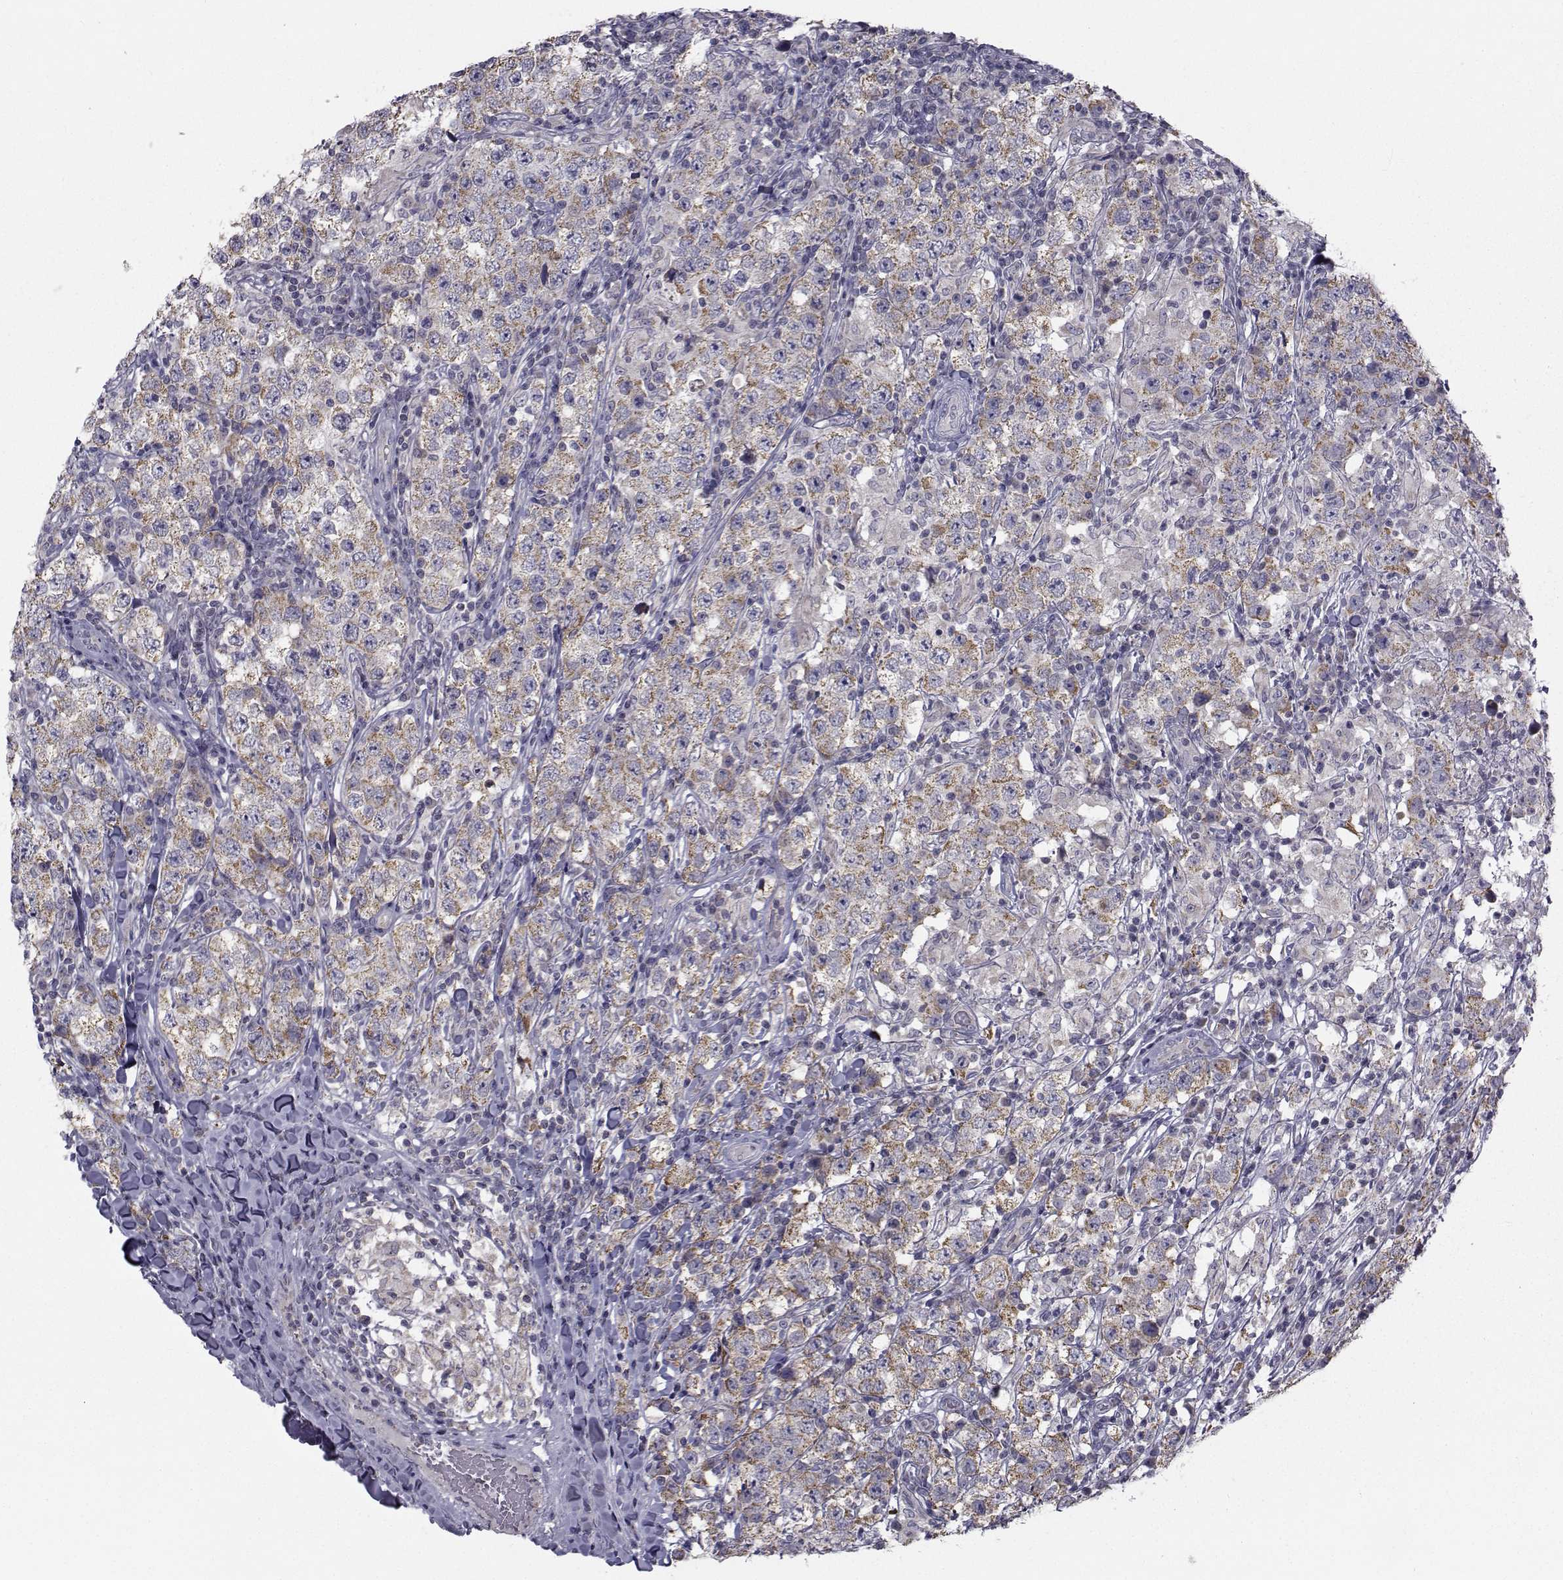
{"staining": {"intensity": "weak", "quantity": ">75%", "location": "cytoplasmic/membranous"}, "tissue": "testis cancer", "cell_type": "Tumor cells", "image_type": "cancer", "snomed": [{"axis": "morphology", "description": "Seminoma, NOS"}, {"axis": "morphology", "description": "Carcinoma, Embryonal, NOS"}, {"axis": "topography", "description": "Testis"}], "caption": "Approximately >75% of tumor cells in human testis embryonal carcinoma reveal weak cytoplasmic/membranous protein expression as visualized by brown immunohistochemical staining.", "gene": "ANGPT1", "patient": {"sex": "male", "age": 41}}